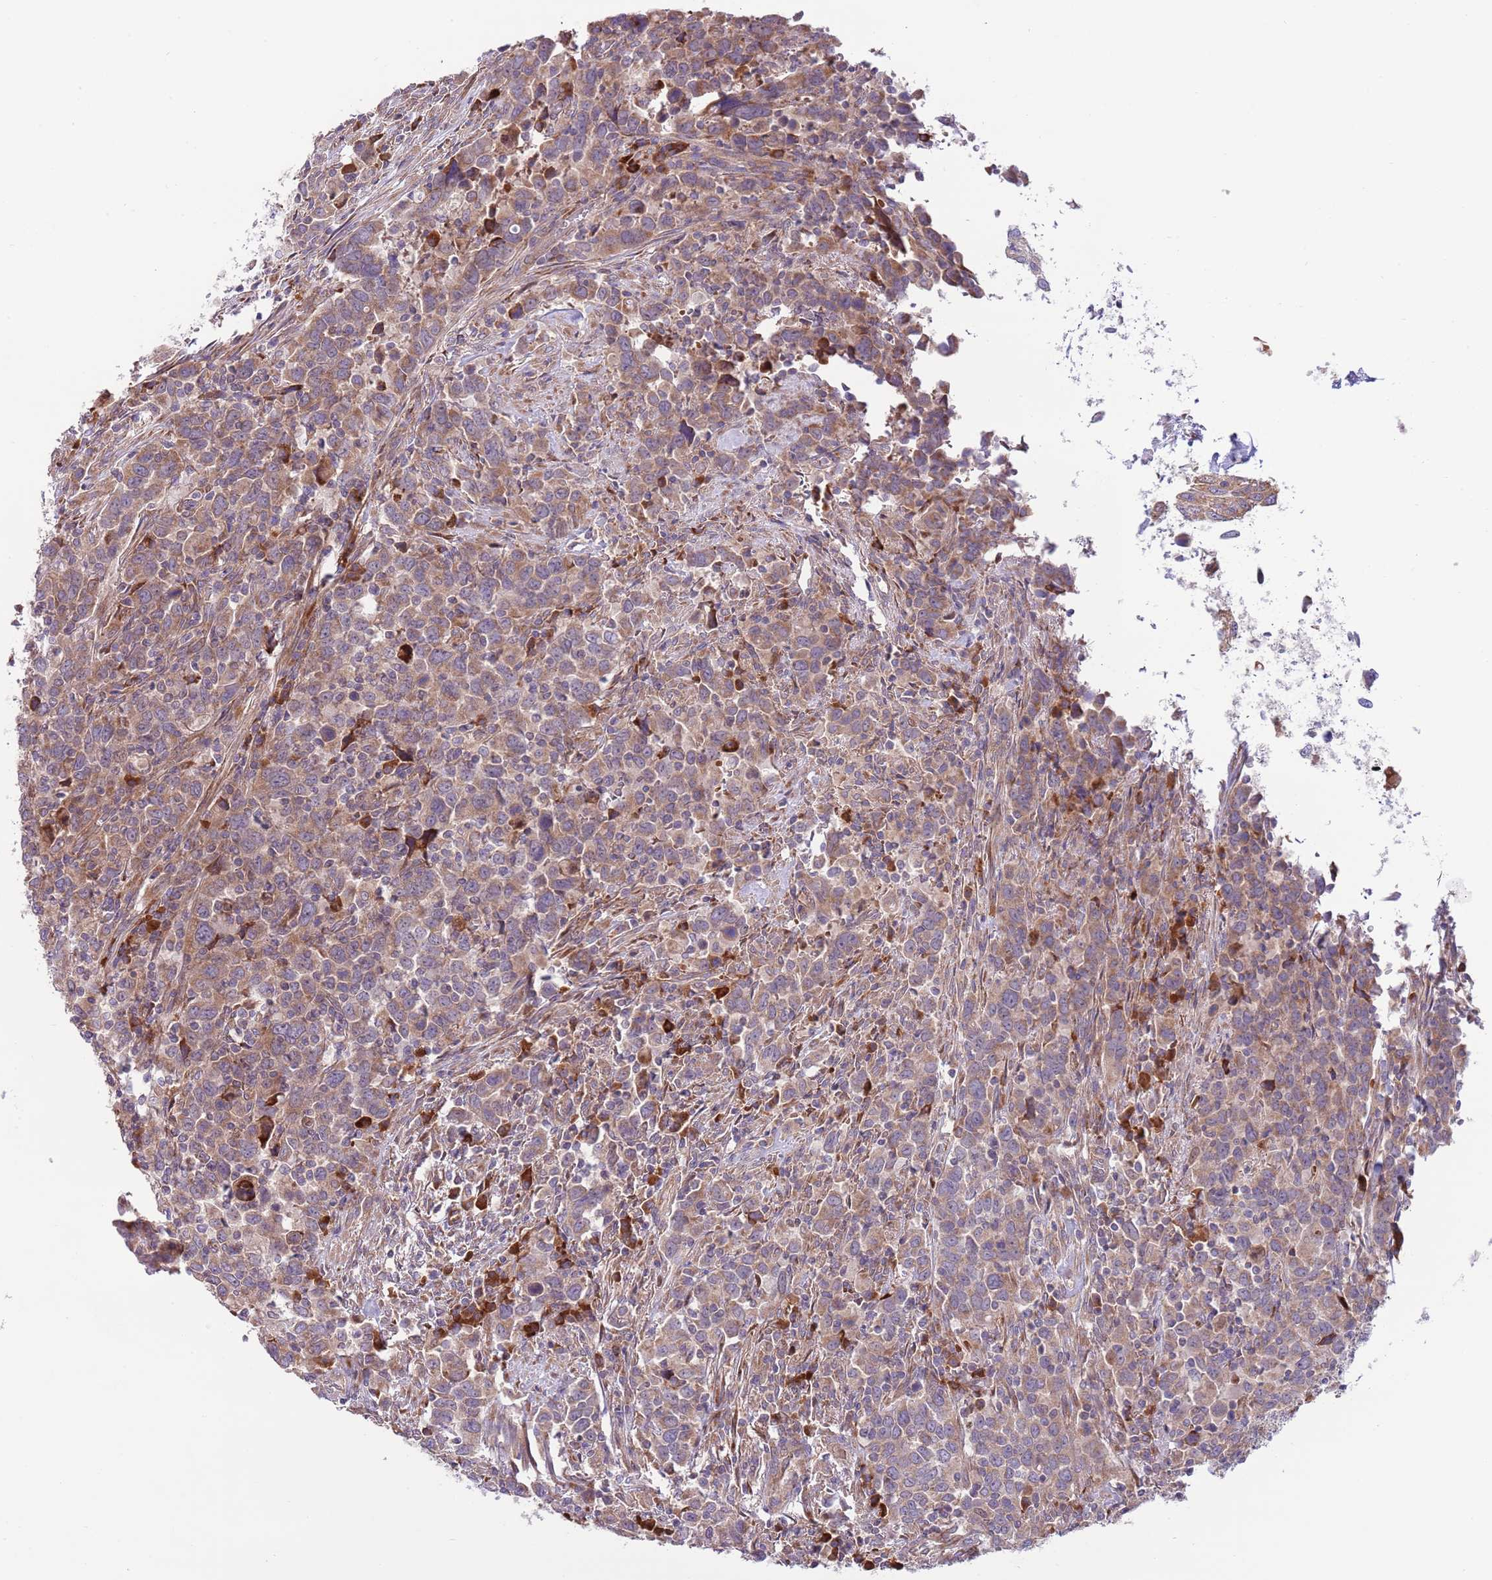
{"staining": {"intensity": "moderate", "quantity": ">75%", "location": "cytoplasmic/membranous"}, "tissue": "urothelial cancer", "cell_type": "Tumor cells", "image_type": "cancer", "snomed": [{"axis": "morphology", "description": "Urothelial carcinoma, High grade"}, {"axis": "topography", "description": "Urinary bladder"}], "caption": "Tumor cells demonstrate medium levels of moderate cytoplasmic/membranous expression in about >75% of cells in human urothelial cancer.", "gene": "DAND5", "patient": {"sex": "male", "age": 61}}